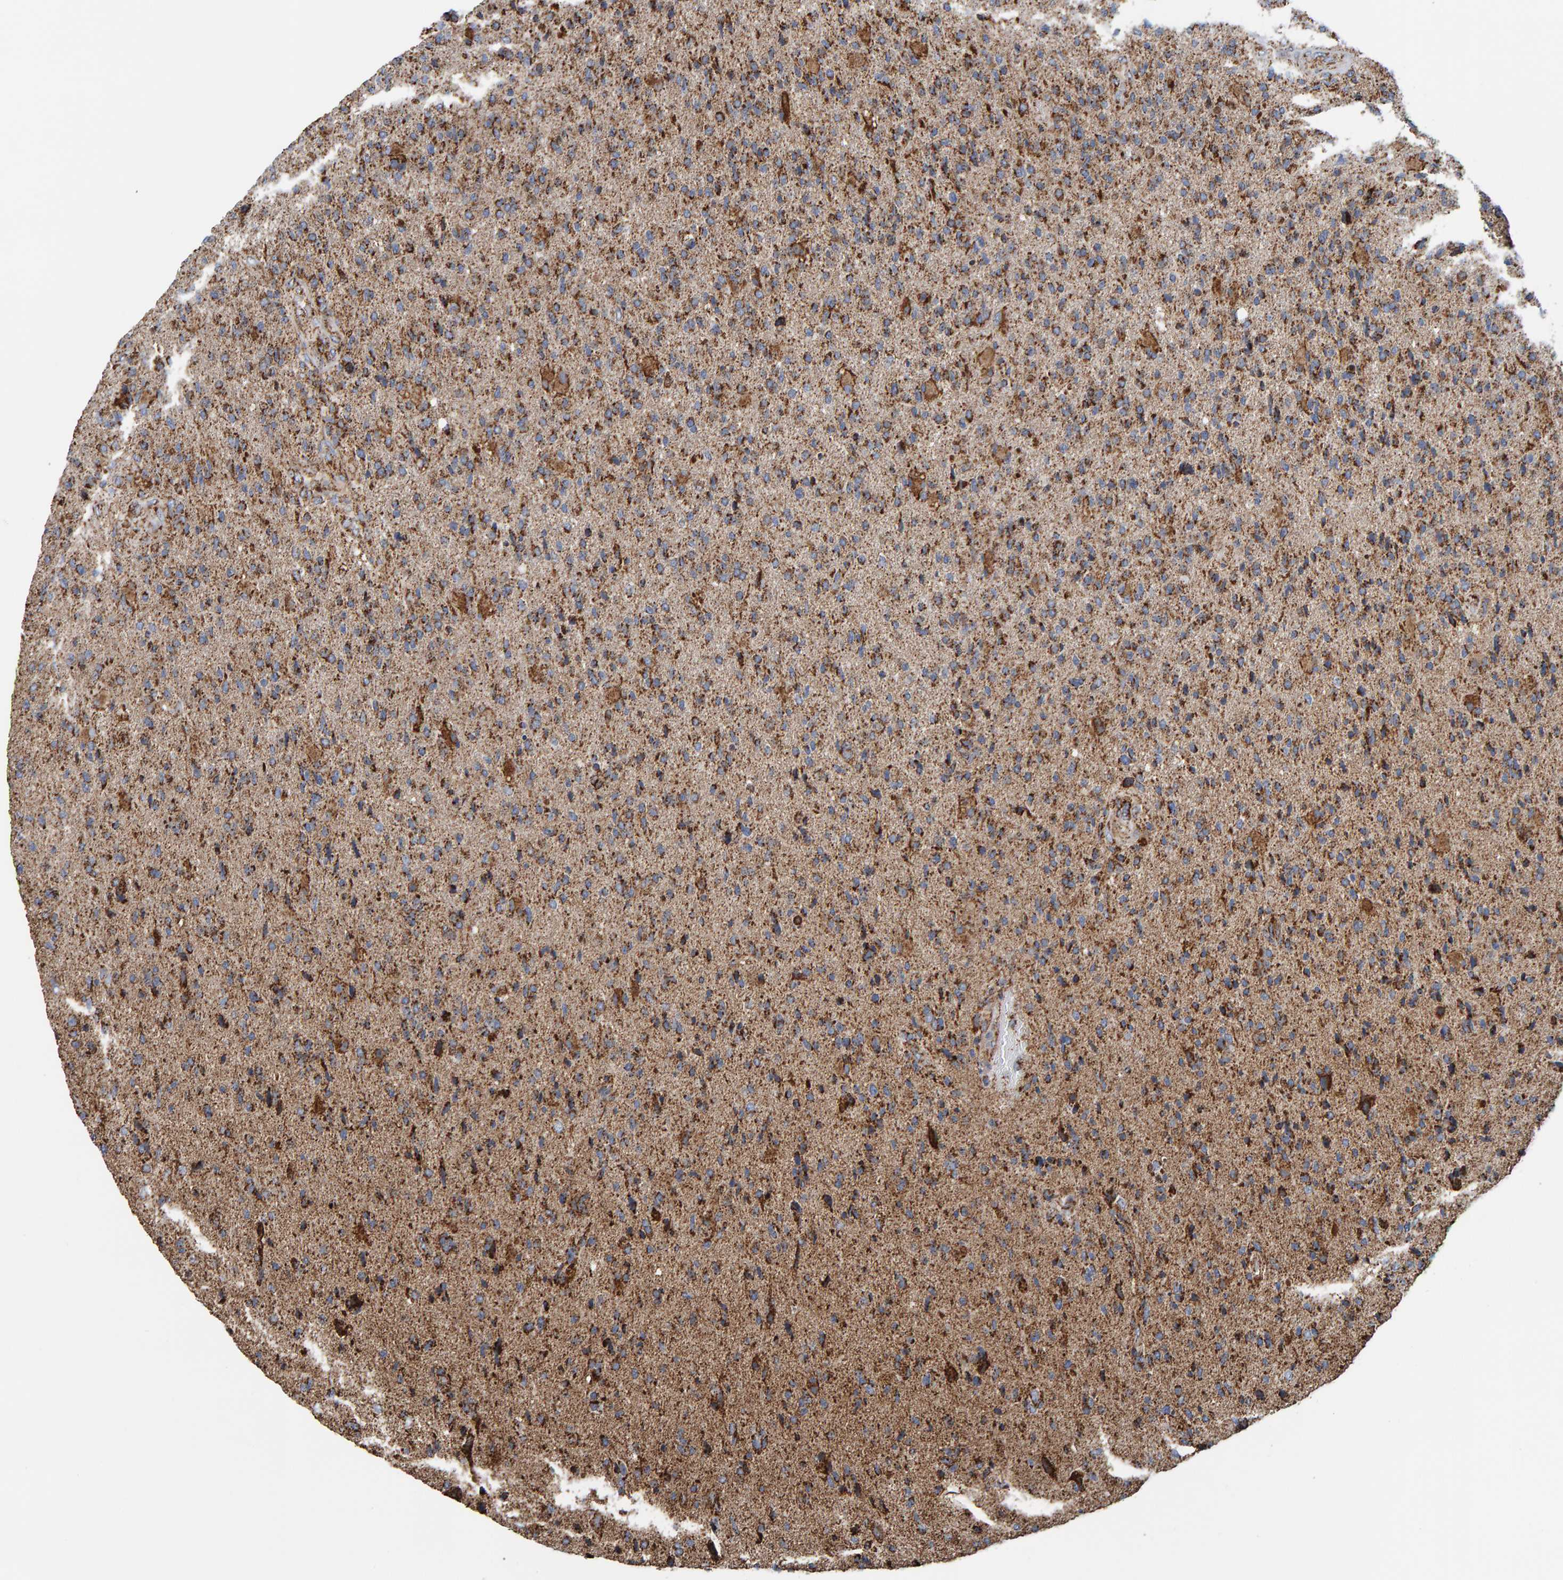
{"staining": {"intensity": "moderate", "quantity": ">75%", "location": "cytoplasmic/membranous"}, "tissue": "glioma", "cell_type": "Tumor cells", "image_type": "cancer", "snomed": [{"axis": "morphology", "description": "Glioma, malignant, High grade"}, {"axis": "topography", "description": "Brain"}], "caption": "Moderate cytoplasmic/membranous expression is identified in approximately >75% of tumor cells in glioma. Using DAB (3,3'-diaminobenzidine) (brown) and hematoxylin (blue) stains, captured at high magnification using brightfield microscopy.", "gene": "MRPL45", "patient": {"sex": "male", "age": 72}}